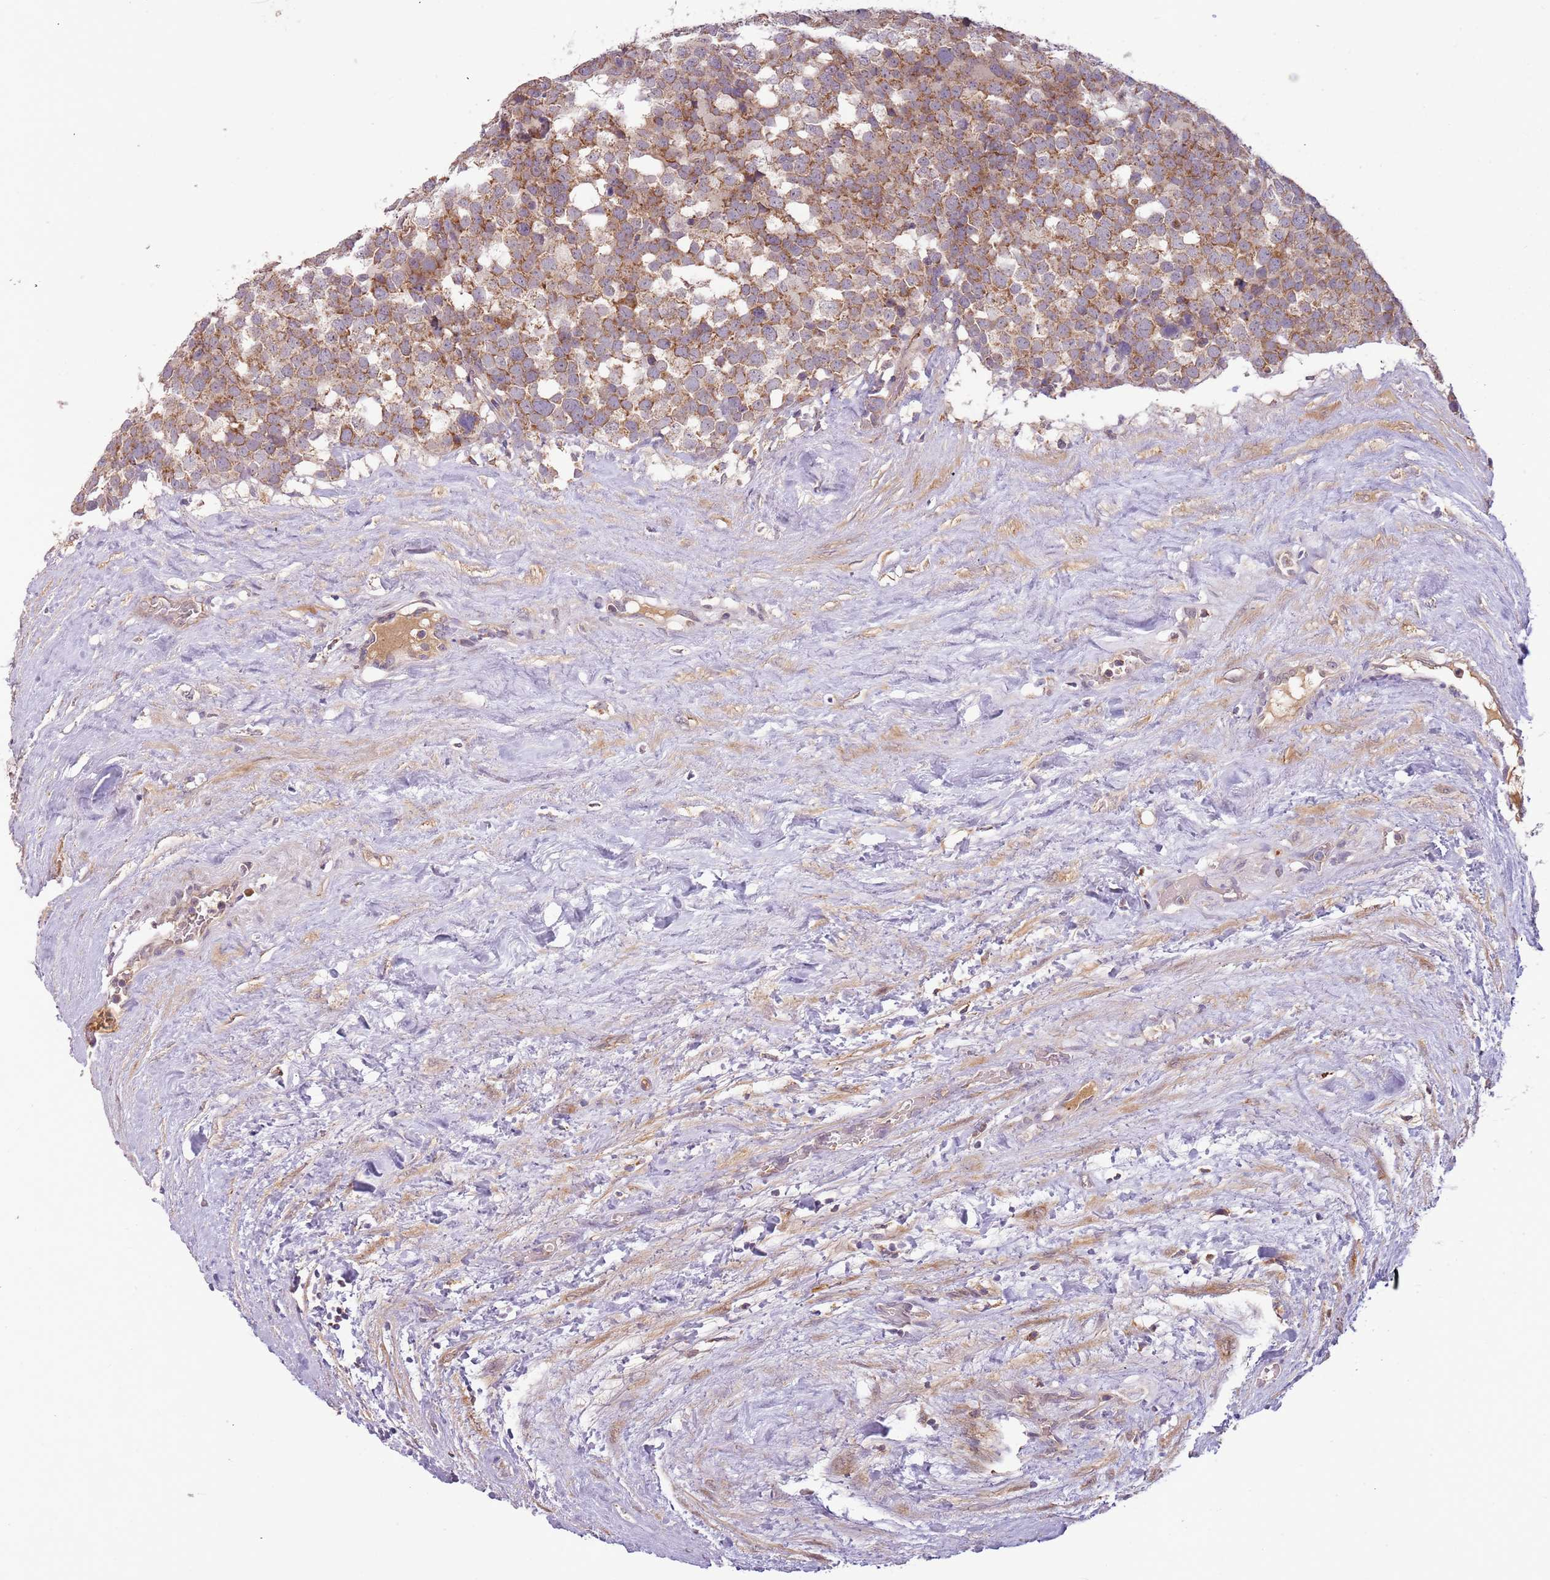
{"staining": {"intensity": "moderate", "quantity": ">75%", "location": "cytoplasmic/membranous"}, "tissue": "testis cancer", "cell_type": "Tumor cells", "image_type": "cancer", "snomed": [{"axis": "morphology", "description": "Seminoma, NOS"}, {"axis": "topography", "description": "Testis"}], "caption": "Human testis seminoma stained for a protein (brown) demonstrates moderate cytoplasmic/membranous positive positivity in about >75% of tumor cells.", "gene": "FECH", "patient": {"sex": "male", "age": 71}}